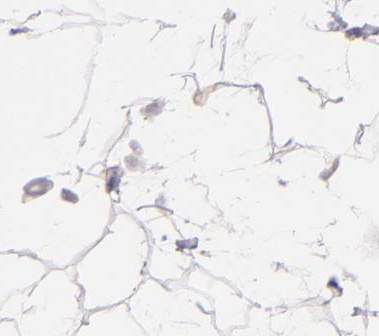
{"staining": {"intensity": "negative", "quantity": "none", "location": "none"}, "tissue": "adipose tissue", "cell_type": "Adipocytes", "image_type": "normal", "snomed": [{"axis": "morphology", "description": "Normal tissue, NOS"}, {"axis": "morphology", "description": "Duct carcinoma"}, {"axis": "topography", "description": "Breast"}, {"axis": "topography", "description": "Adipose tissue"}], "caption": "A micrograph of adipose tissue stained for a protein demonstrates no brown staining in adipocytes. (DAB (3,3'-diaminobenzidine) immunohistochemistry (IHC) with hematoxylin counter stain).", "gene": "ZC3H7B", "patient": {"sex": "female", "age": 37}}